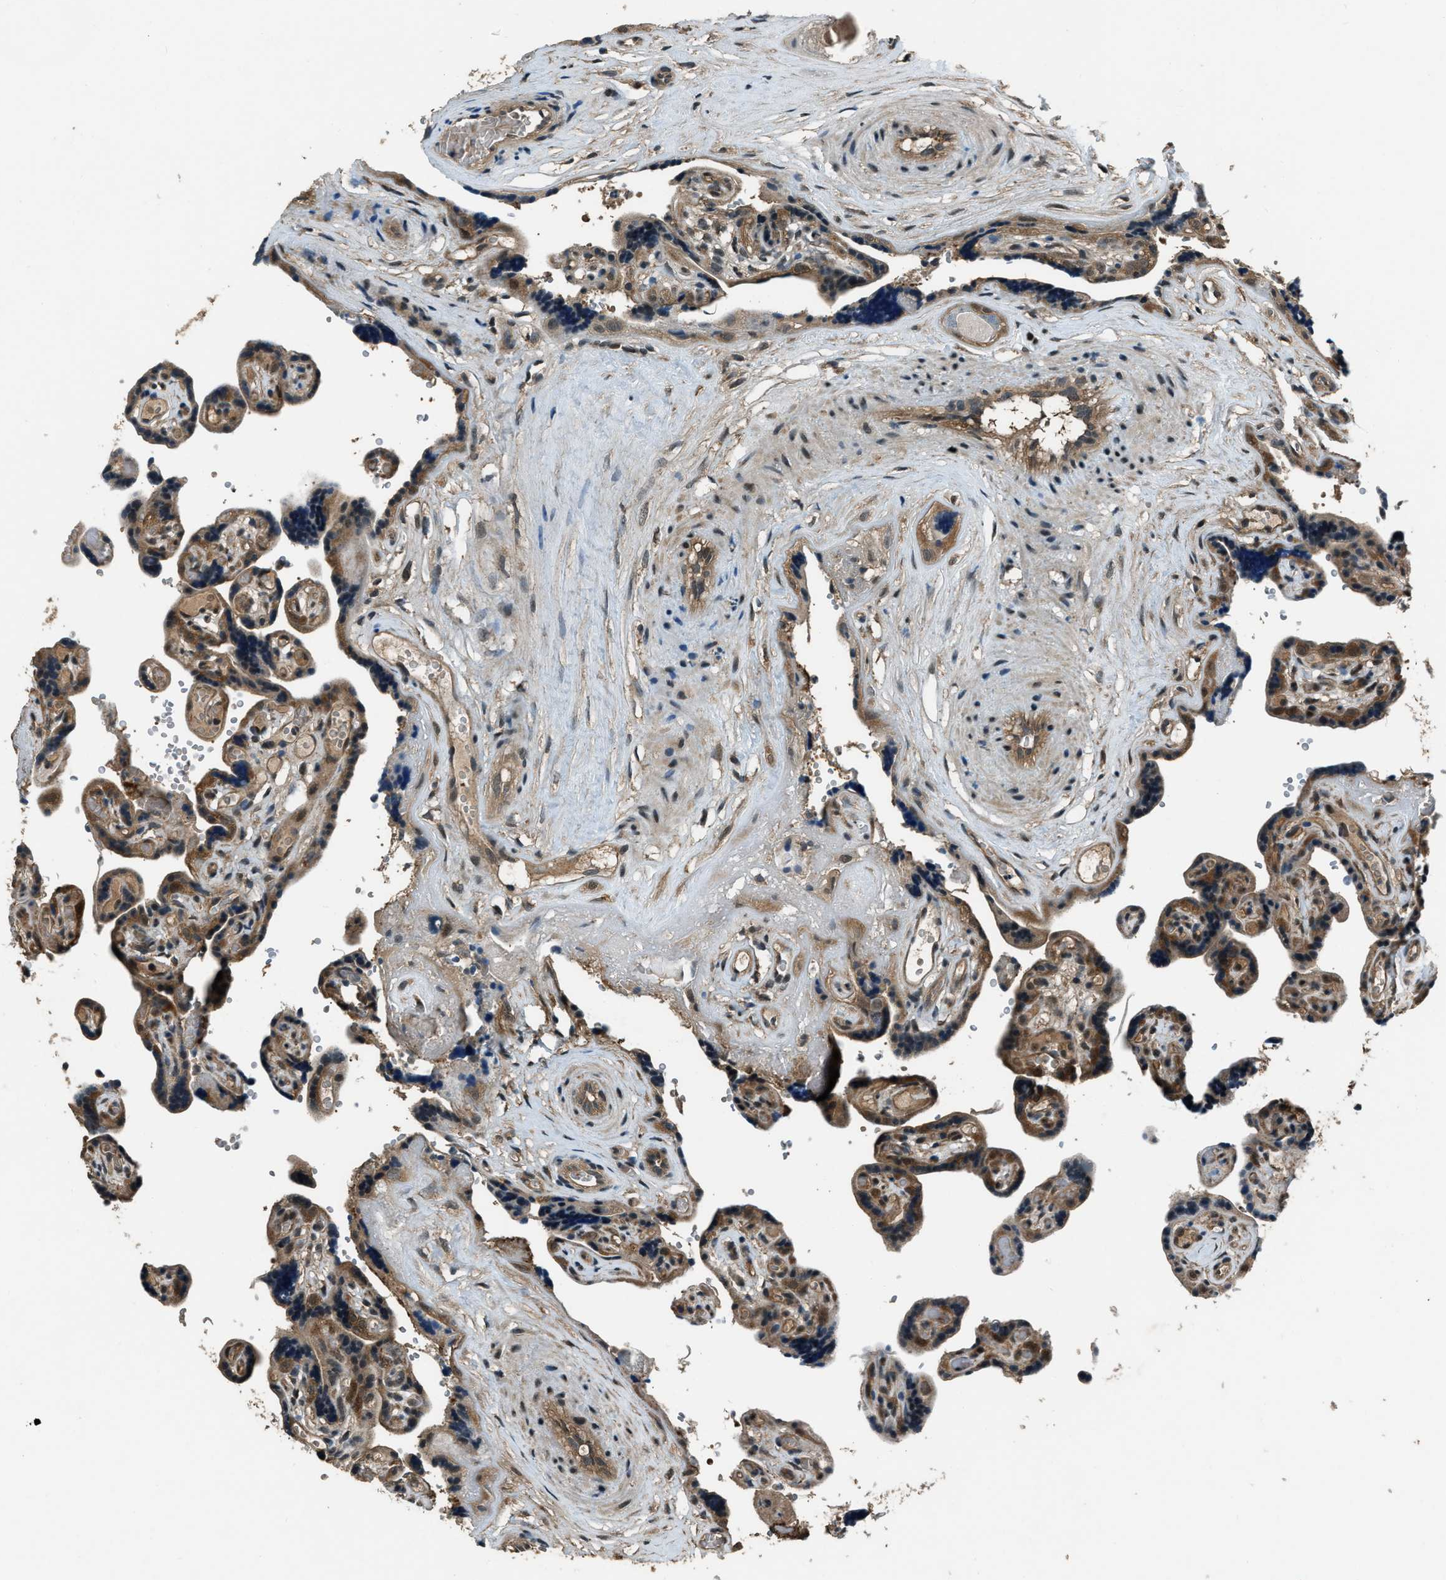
{"staining": {"intensity": "moderate", "quantity": ">75%", "location": "cytoplasmic/membranous"}, "tissue": "placenta", "cell_type": "Decidual cells", "image_type": "normal", "snomed": [{"axis": "morphology", "description": "Normal tissue, NOS"}, {"axis": "topography", "description": "Placenta"}], "caption": "Immunohistochemical staining of normal placenta displays >75% levels of moderate cytoplasmic/membranous protein positivity in approximately >75% of decidual cells. The protein of interest is stained brown, and the nuclei are stained in blue (DAB IHC with brightfield microscopy, high magnification).", "gene": "NUDCD3", "patient": {"sex": "female", "age": 30}}